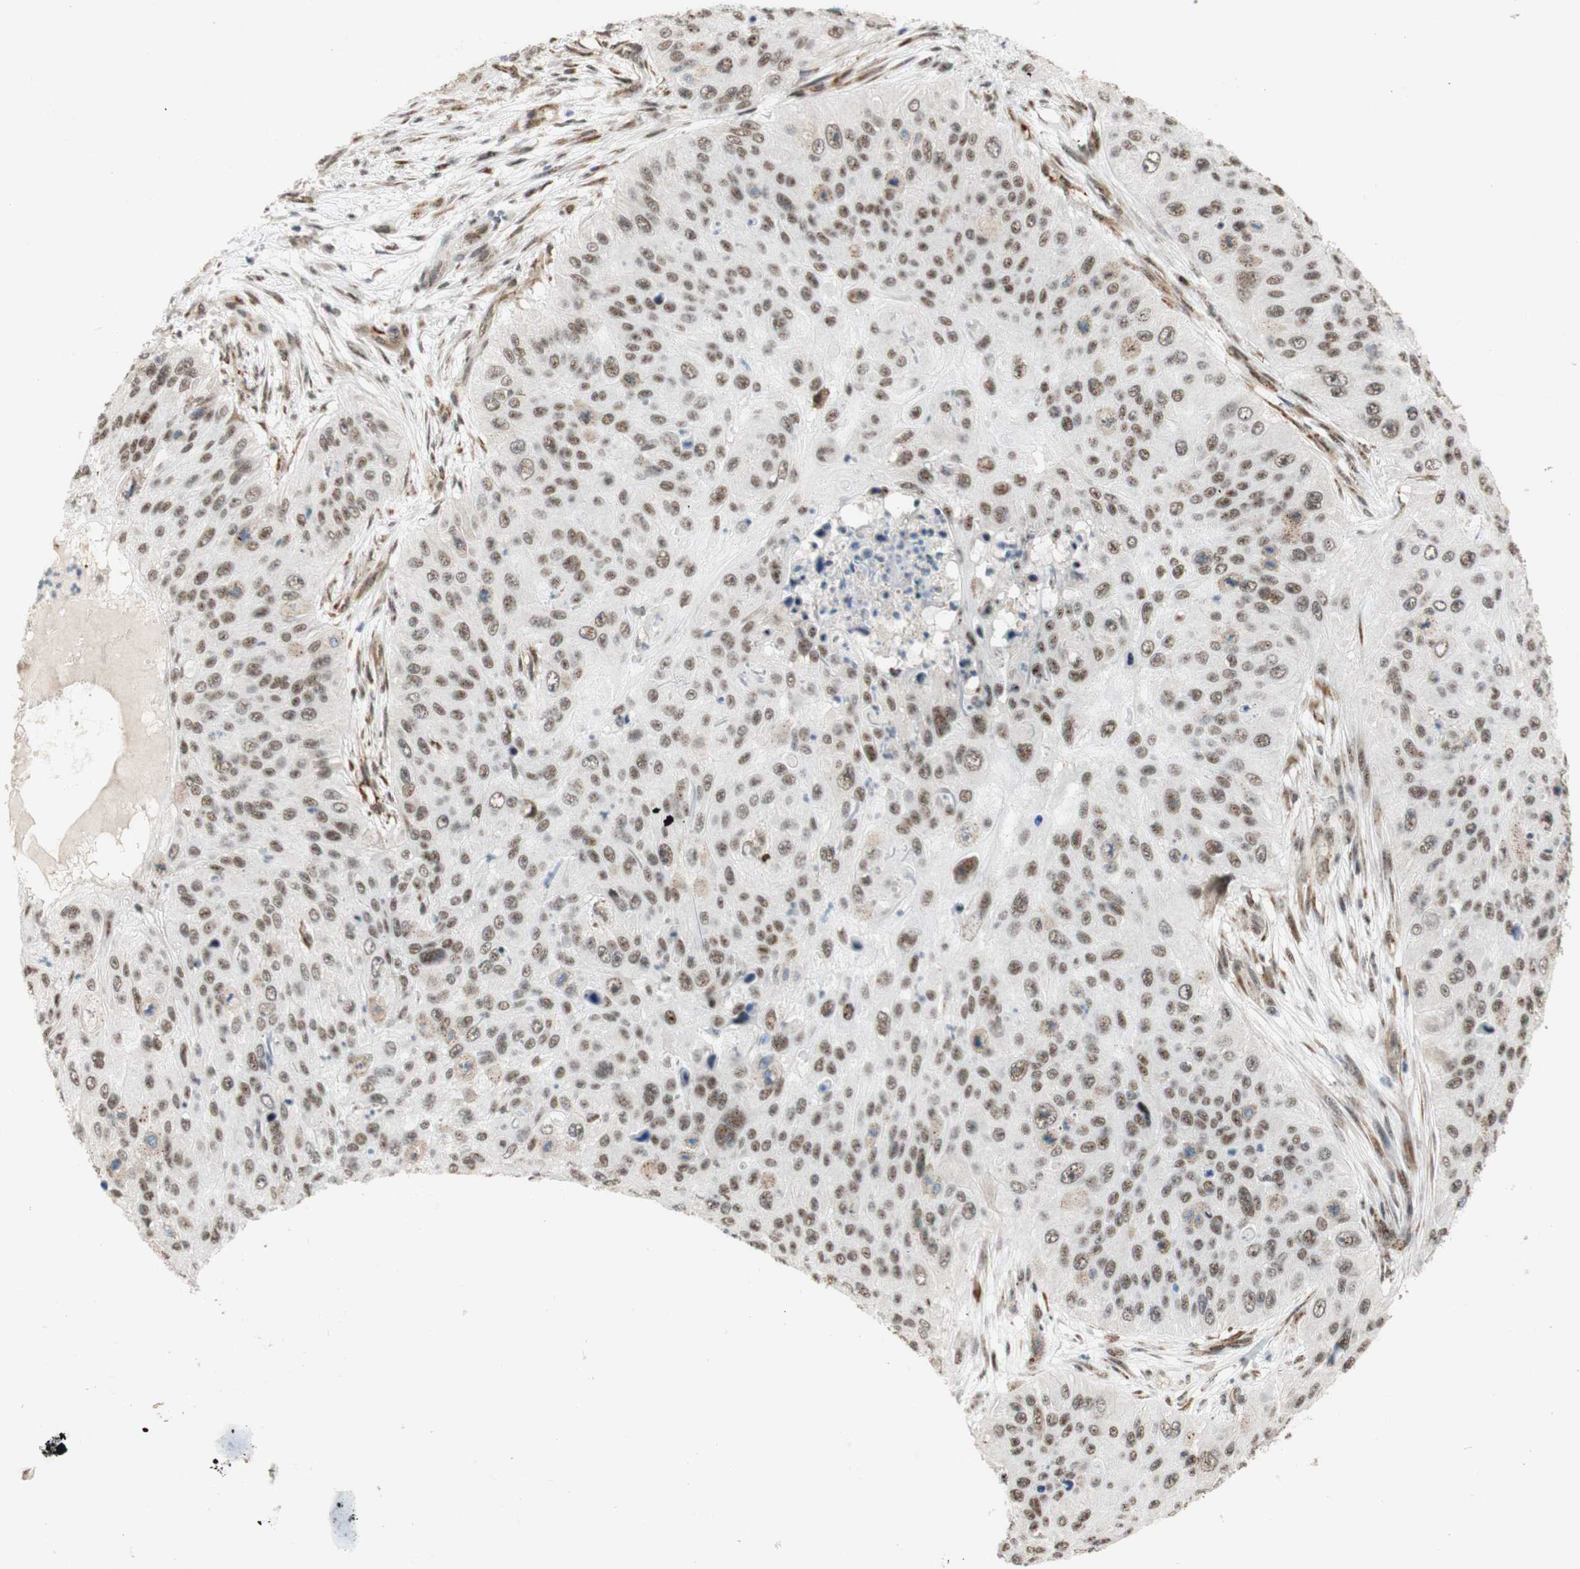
{"staining": {"intensity": "moderate", "quantity": ">75%", "location": "nuclear"}, "tissue": "skin cancer", "cell_type": "Tumor cells", "image_type": "cancer", "snomed": [{"axis": "morphology", "description": "Squamous cell carcinoma, NOS"}, {"axis": "topography", "description": "Skin"}], "caption": "The micrograph shows a brown stain indicating the presence of a protein in the nuclear of tumor cells in squamous cell carcinoma (skin).", "gene": "SAP18", "patient": {"sex": "female", "age": 80}}